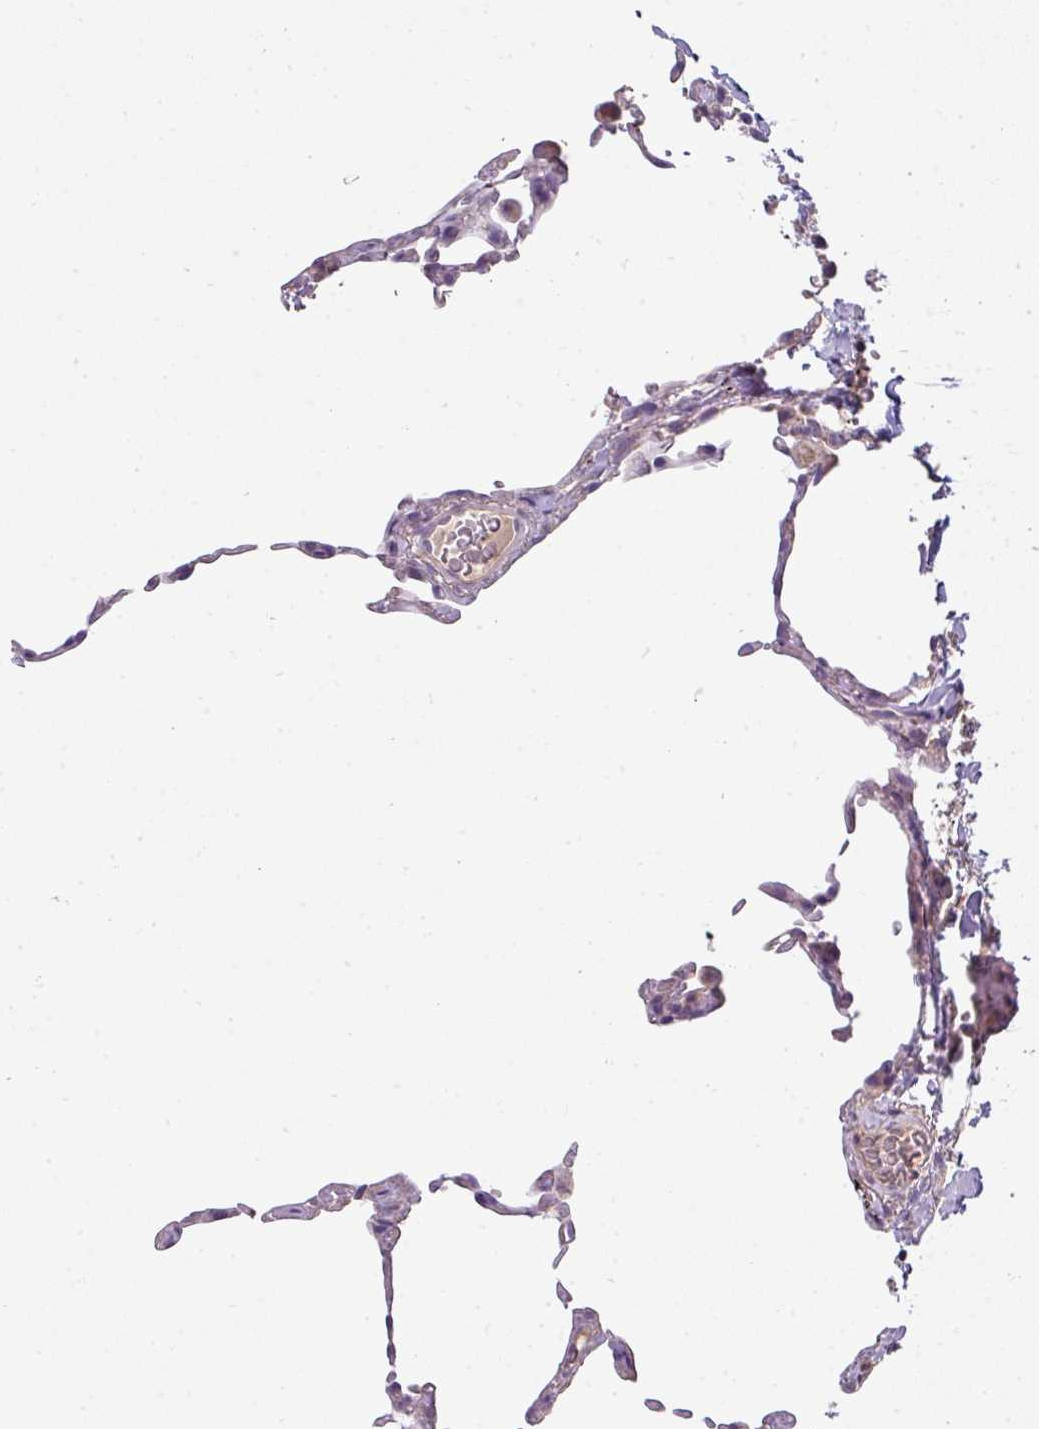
{"staining": {"intensity": "negative", "quantity": "none", "location": "none"}, "tissue": "lung", "cell_type": "Alveolar cells", "image_type": "normal", "snomed": [{"axis": "morphology", "description": "Normal tissue, NOS"}, {"axis": "topography", "description": "Lung"}], "caption": "This is an immunohistochemistry histopathology image of benign human lung. There is no expression in alveolar cells.", "gene": "PALS2", "patient": {"sex": "female", "age": 57}}